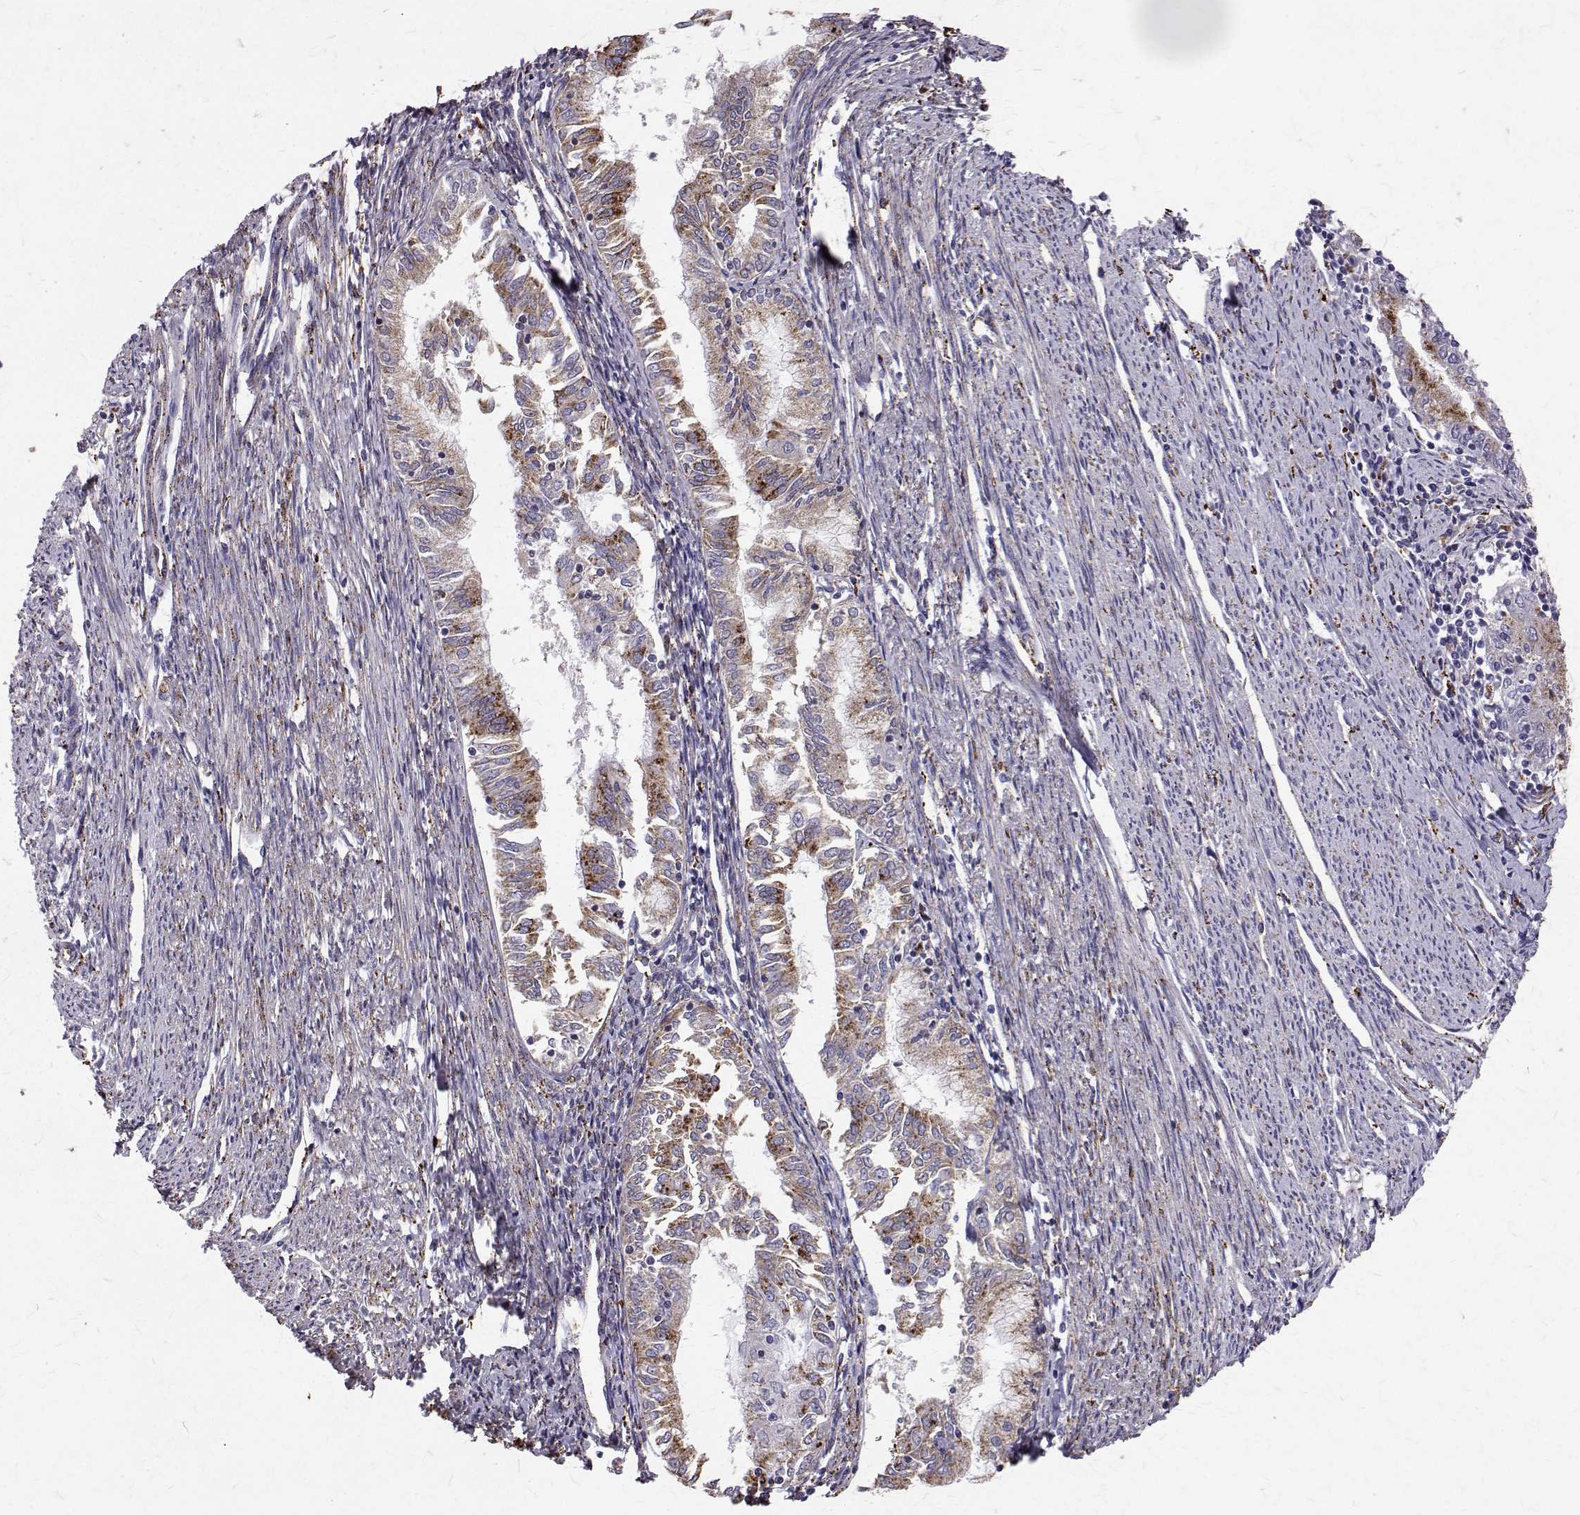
{"staining": {"intensity": "strong", "quantity": "25%-75%", "location": "cytoplasmic/membranous"}, "tissue": "endometrial cancer", "cell_type": "Tumor cells", "image_type": "cancer", "snomed": [{"axis": "morphology", "description": "Adenocarcinoma, NOS"}, {"axis": "topography", "description": "Endometrium"}], "caption": "Protein expression analysis of endometrial cancer reveals strong cytoplasmic/membranous positivity in about 25%-75% of tumor cells.", "gene": "TPP1", "patient": {"sex": "female", "age": 79}}